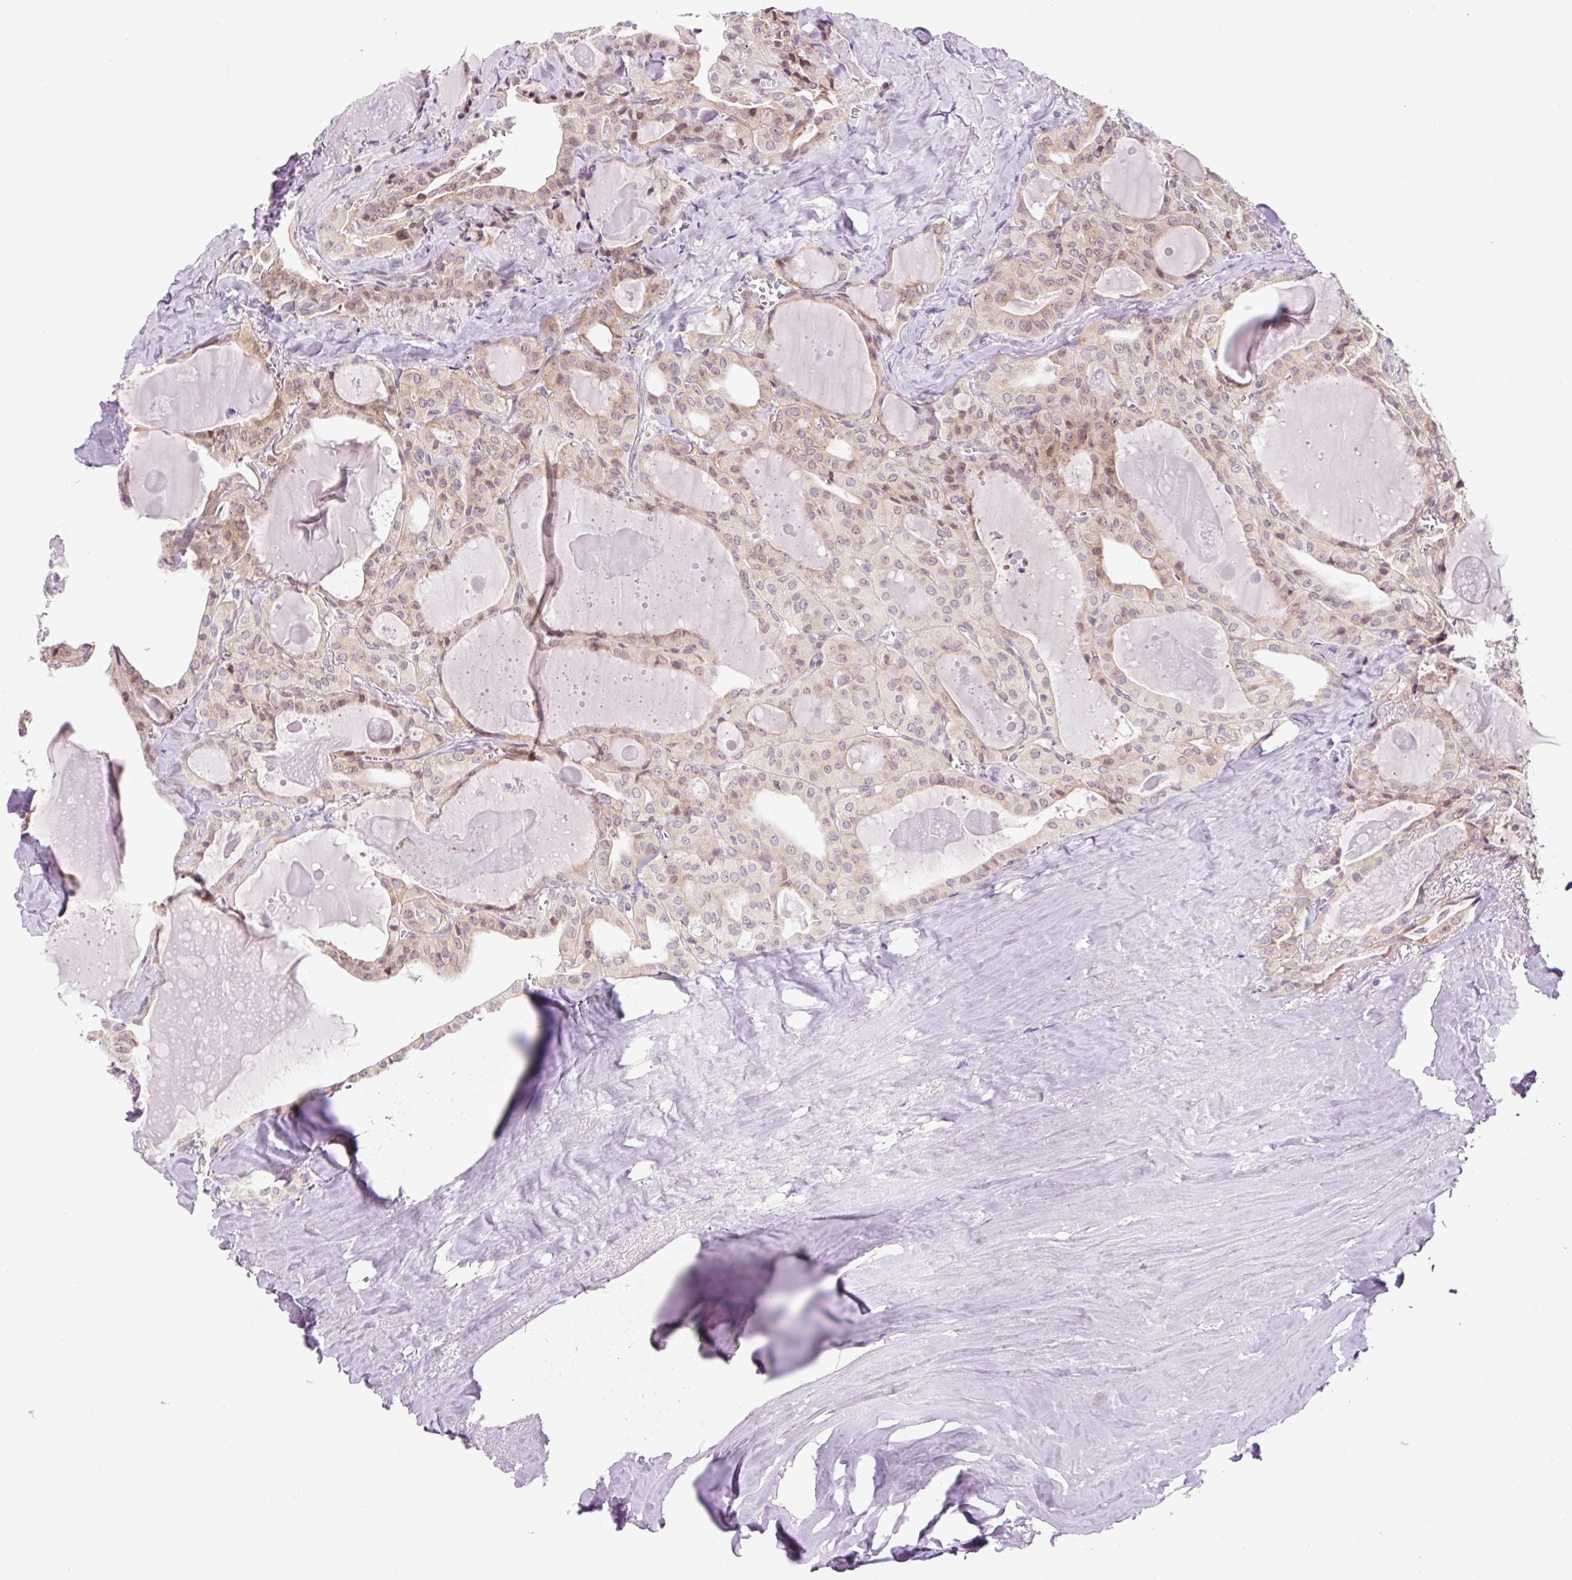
{"staining": {"intensity": "weak", "quantity": "25%-75%", "location": "nuclear"}, "tissue": "thyroid cancer", "cell_type": "Tumor cells", "image_type": "cancer", "snomed": [{"axis": "morphology", "description": "Papillary adenocarcinoma, NOS"}, {"axis": "topography", "description": "Thyroid gland"}], "caption": "Tumor cells display low levels of weak nuclear expression in about 25%-75% of cells in human thyroid cancer (papillary adenocarcinoma).", "gene": "RPL41", "patient": {"sex": "male", "age": 52}}